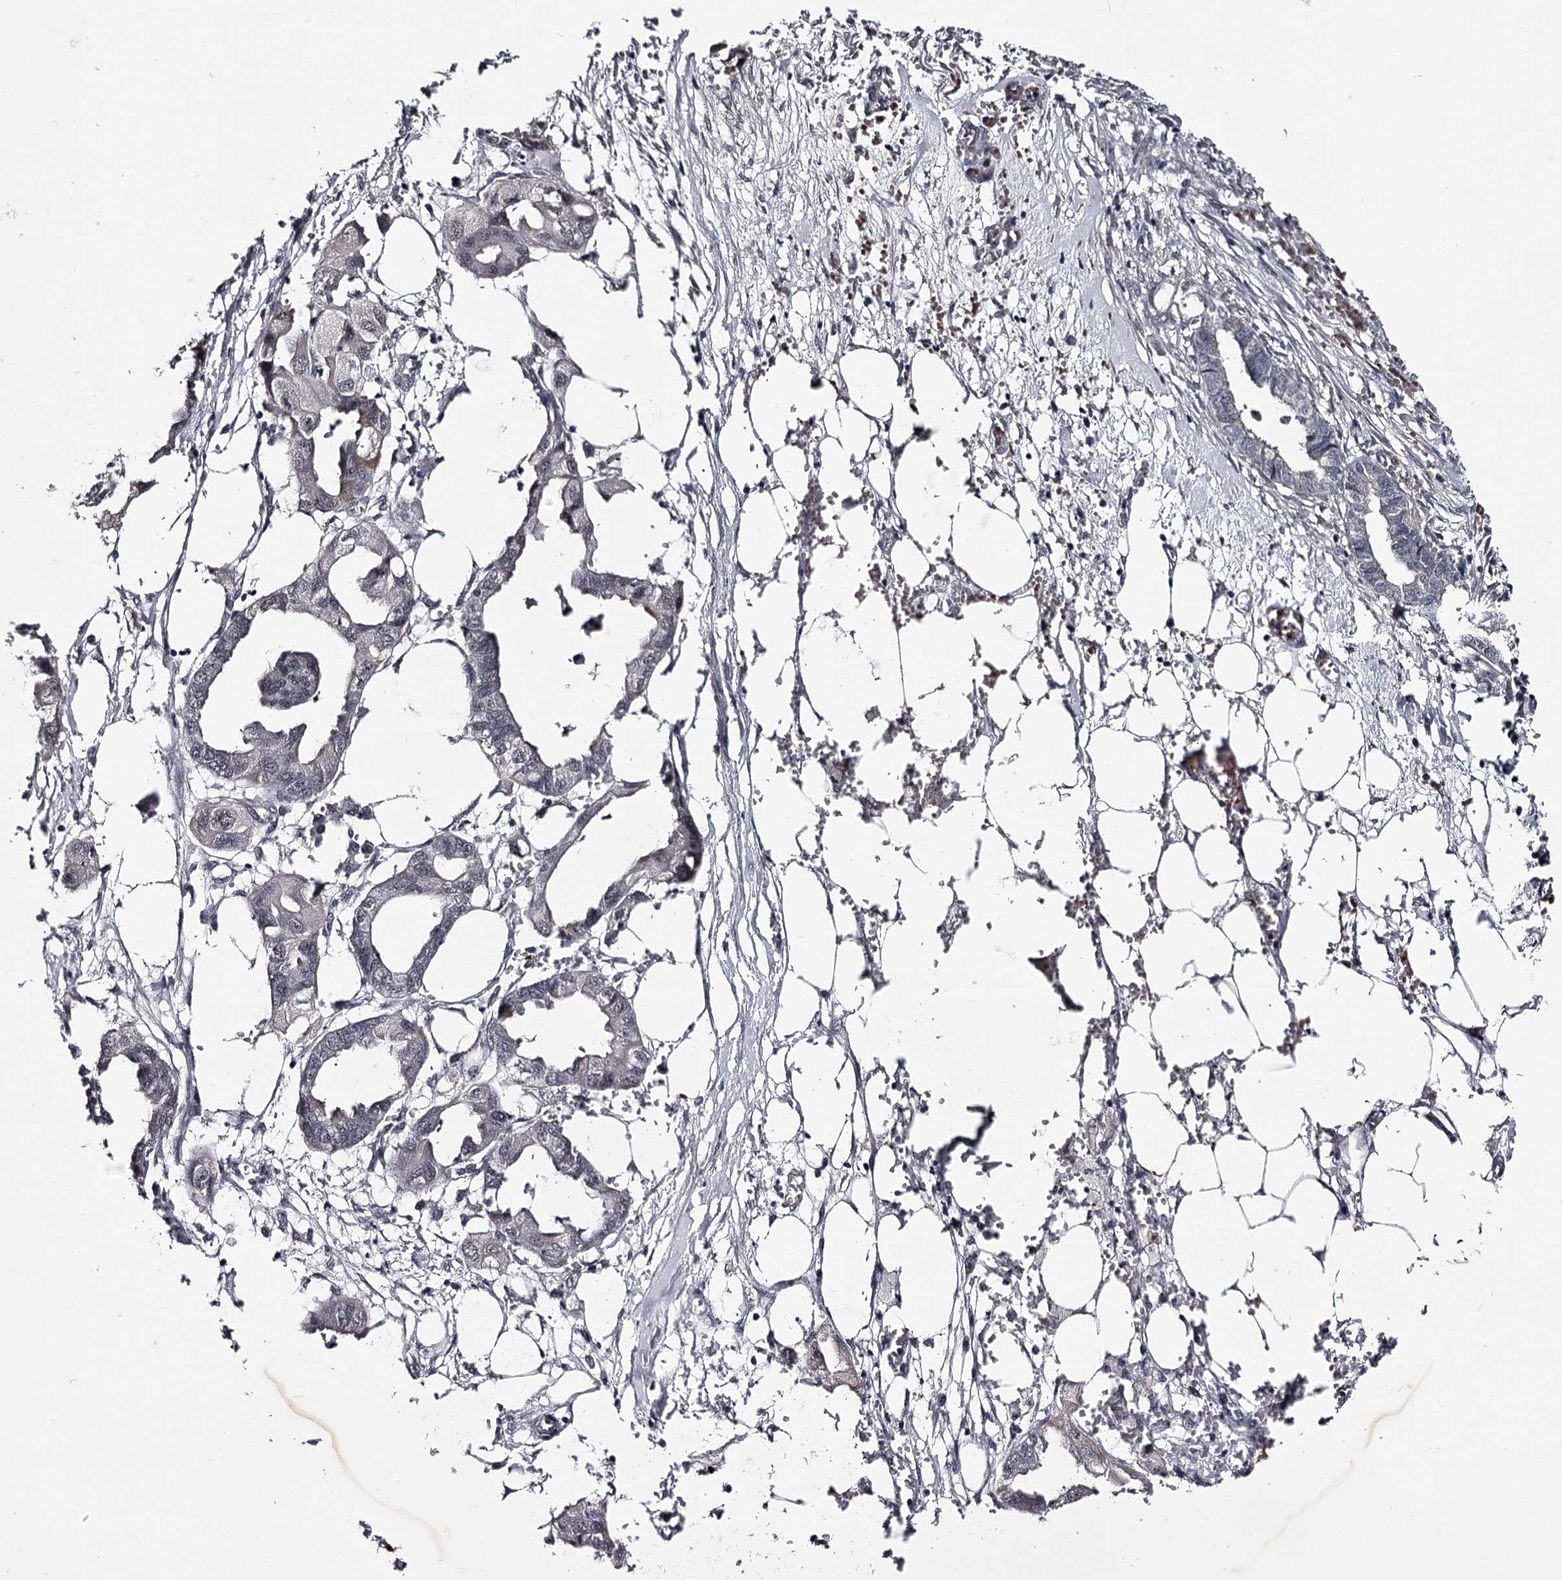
{"staining": {"intensity": "negative", "quantity": "none", "location": "none"}, "tissue": "endometrial cancer", "cell_type": "Tumor cells", "image_type": "cancer", "snomed": [{"axis": "morphology", "description": "Adenocarcinoma, NOS"}, {"axis": "morphology", "description": "Adenocarcinoma, metastatic, NOS"}, {"axis": "topography", "description": "Adipose tissue"}, {"axis": "topography", "description": "Endometrium"}], "caption": "Immunohistochemical staining of human metastatic adenocarcinoma (endometrial) exhibits no significant staining in tumor cells.", "gene": "RNF44", "patient": {"sex": "female", "age": 67}}